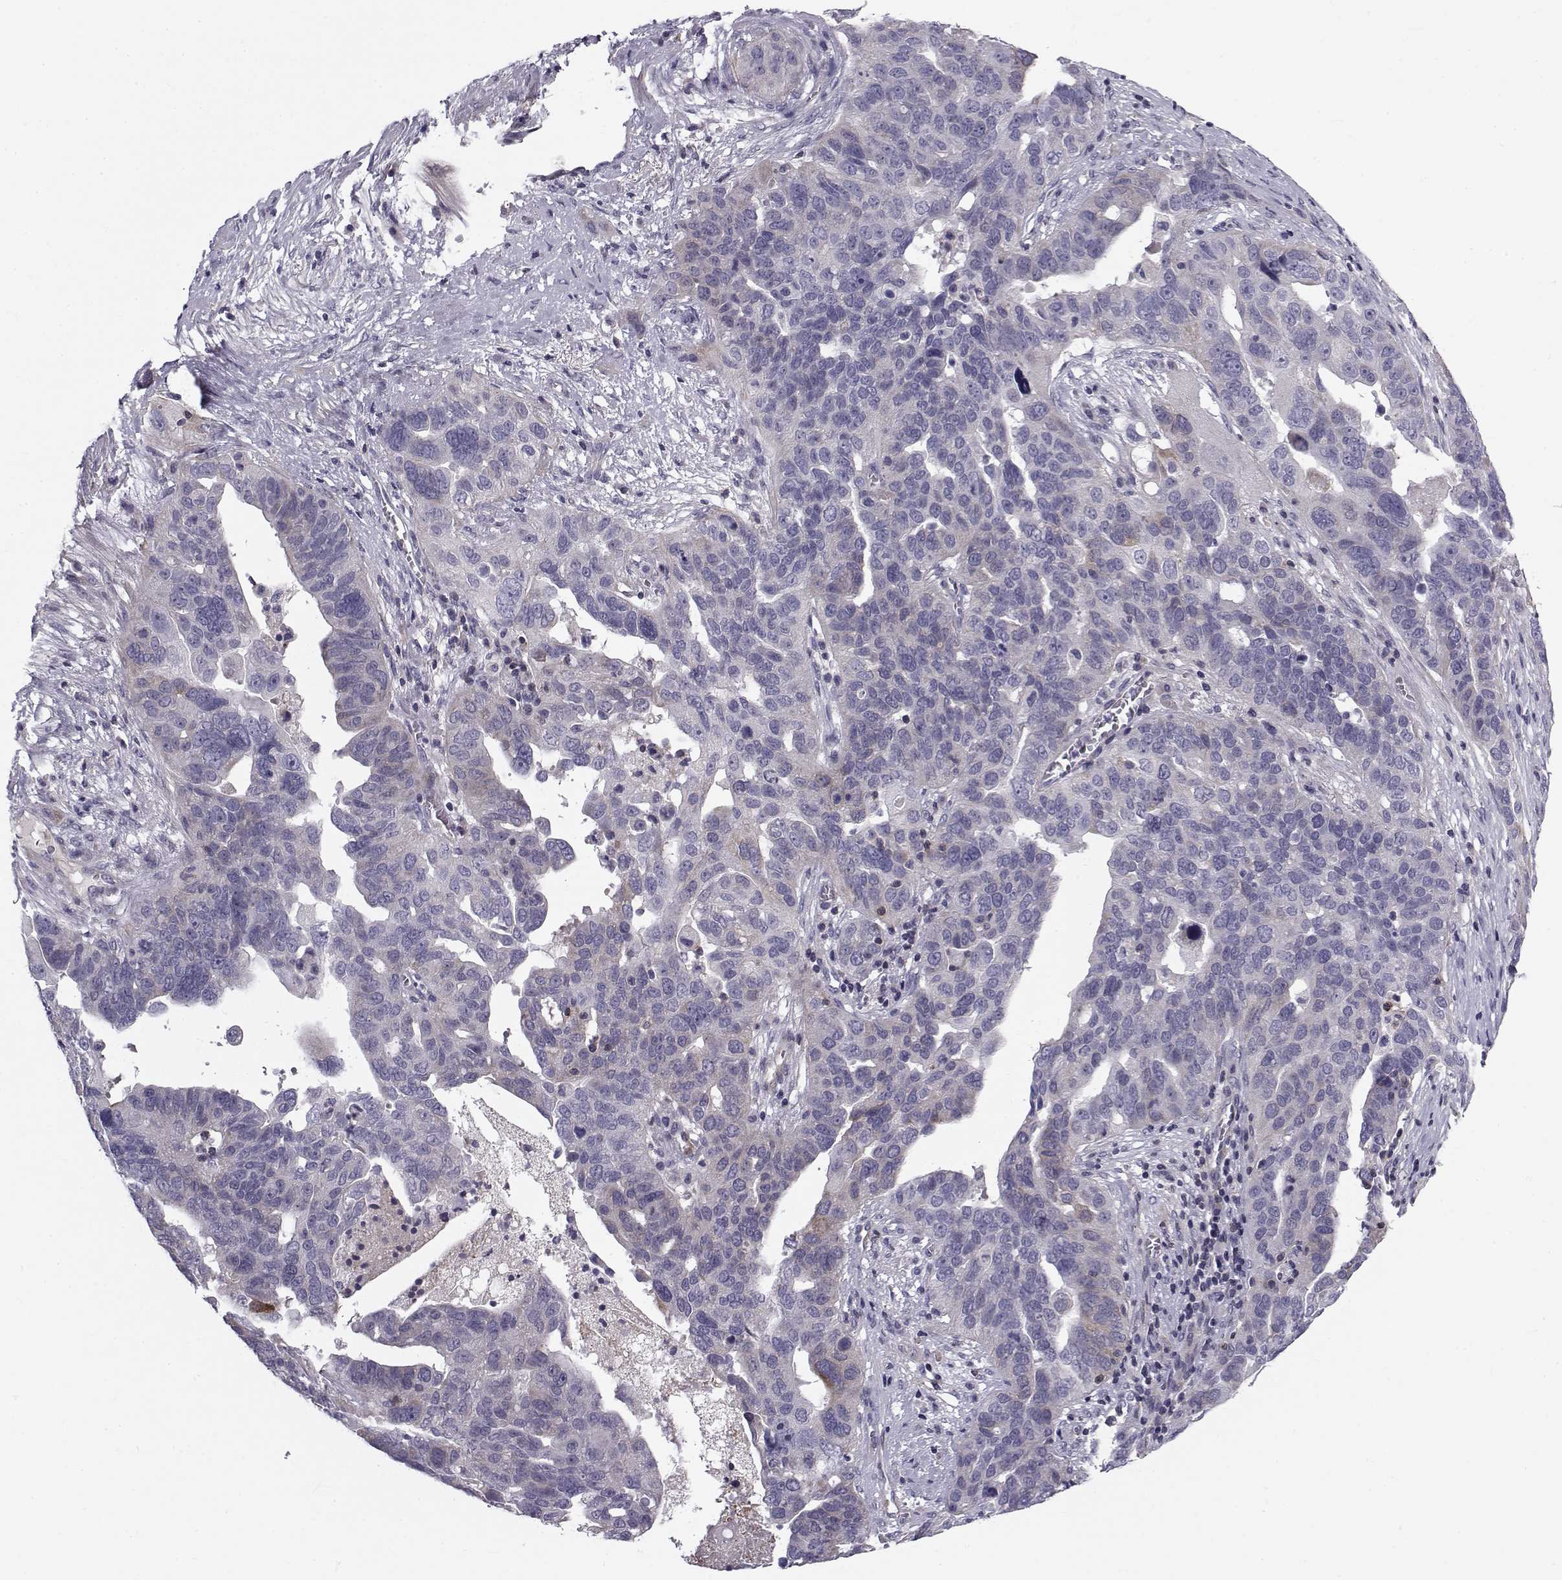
{"staining": {"intensity": "negative", "quantity": "none", "location": "none"}, "tissue": "ovarian cancer", "cell_type": "Tumor cells", "image_type": "cancer", "snomed": [{"axis": "morphology", "description": "Carcinoma, endometroid"}, {"axis": "topography", "description": "Soft tissue"}, {"axis": "topography", "description": "Ovary"}], "caption": "This micrograph is of ovarian cancer stained with immunohistochemistry to label a protein in brown with the nuclei are counter-stained blue. There is no positivity in tumor cells. The staining was performed using DAB to visualize the protein expression in brown, while the nuclei were stained in blue with hematoxylin (Magnification: 20x).", "gene": "LRRC27", "patient": {"sex": "female", "age": 52}}